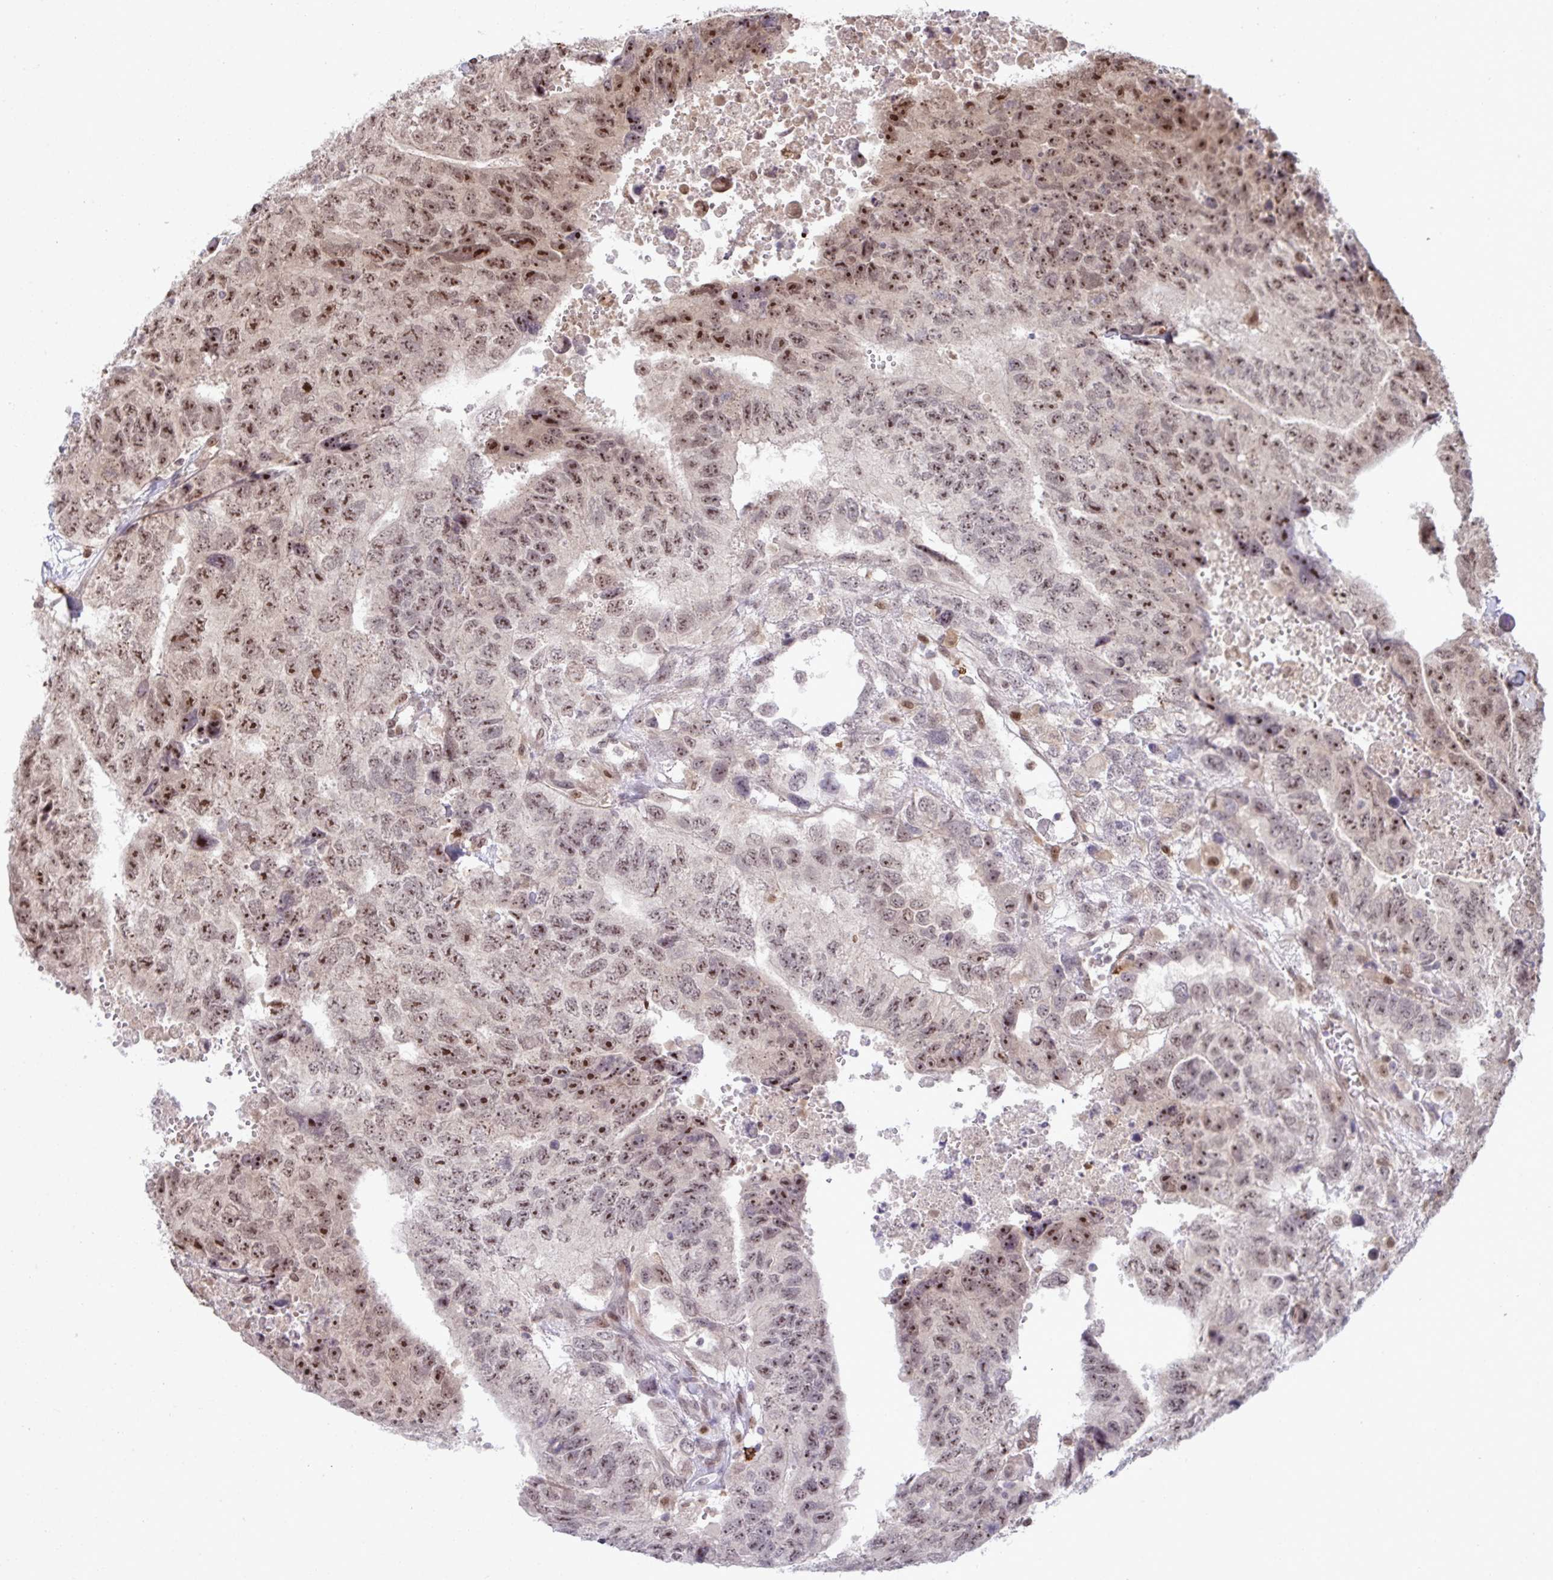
{"staining": {"intensity": "strong", "quantity": "25%-75%", "location": "nuclear"}, "tissue": "testis cancer", "cell_type": "Tumor cells", "image_type": "cancer", "snomed": [{"axis": "morphology", "description": "Carcinoma, Embryonal, NOS"}, {"axis": "topography", "description": "Testis"}], "caption": "Protein expression analysis of embryonal carcinoma (testis) exhibits strong nuclear positivity in approximately 25%-75% of tumor cells.", "gene": "UXT", "patient": {"sex": "male", "age": 24}}